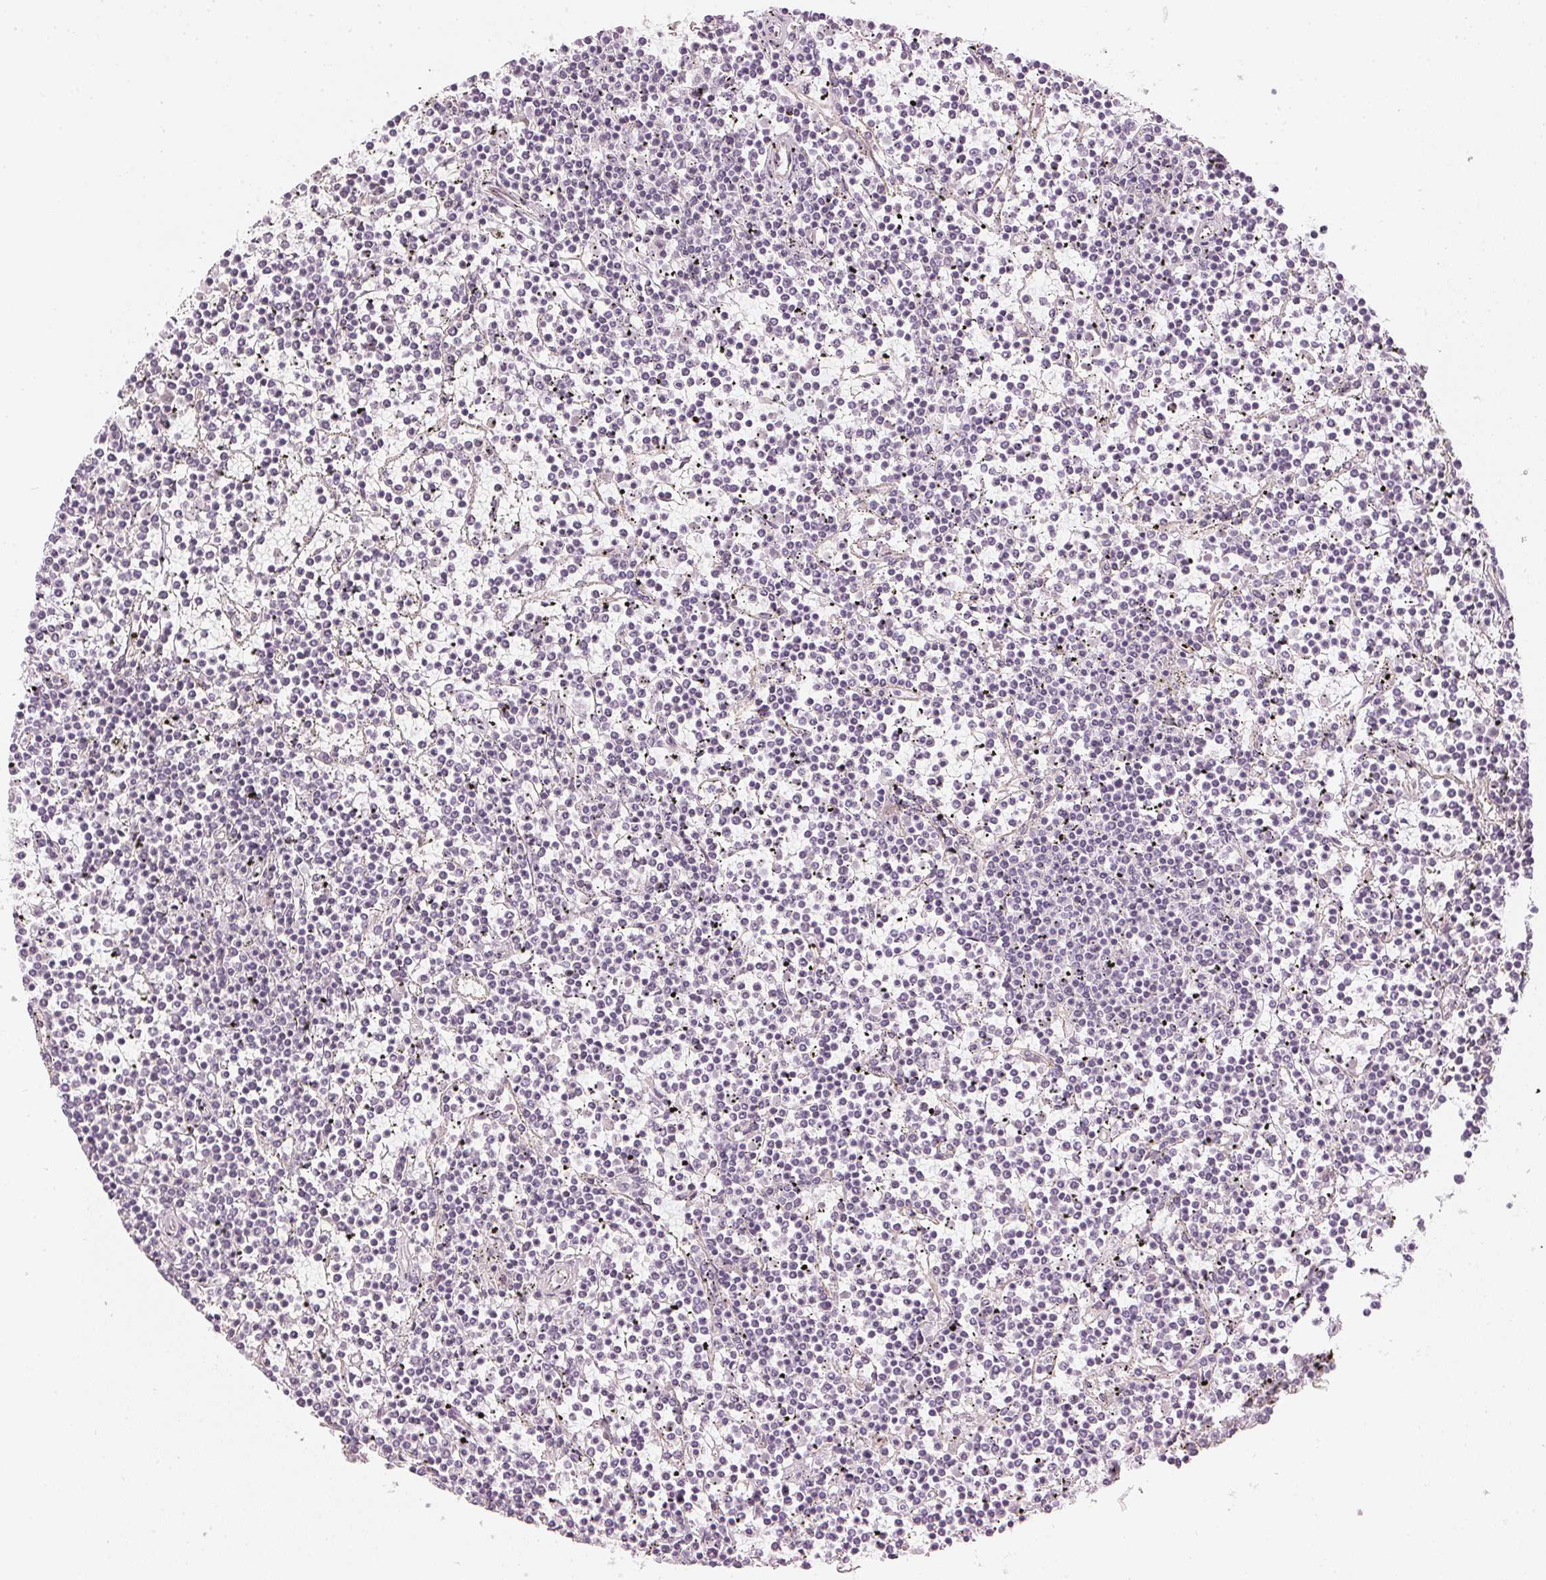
{"staining": {"intensity": "negative", "quantity": "none", "location": "none"}, "tissue": "lymphoma", "cell_type": "Tumor cells", "image_type": "cancer", "snomed": [{"axis": "morphology", "description": "Malignant lymphoma, non-Hodgkin's type, Low grade"}, {"axis": "topography", "description": "Spleen"}], "caption": "Immunohistochemistry image of human malignant lymphoma, non-Hodgkin's type (low-grade) stained for a protein (brown), which shows no positivity in tumor cells. The staining was performed using DAB to visualize the protein expression in brown, while the nuclei were stained in blue with hematoxylin (Magnification: 20x).", "gene": "APLP1", "patient": {"sex": "female", "age": 19}}